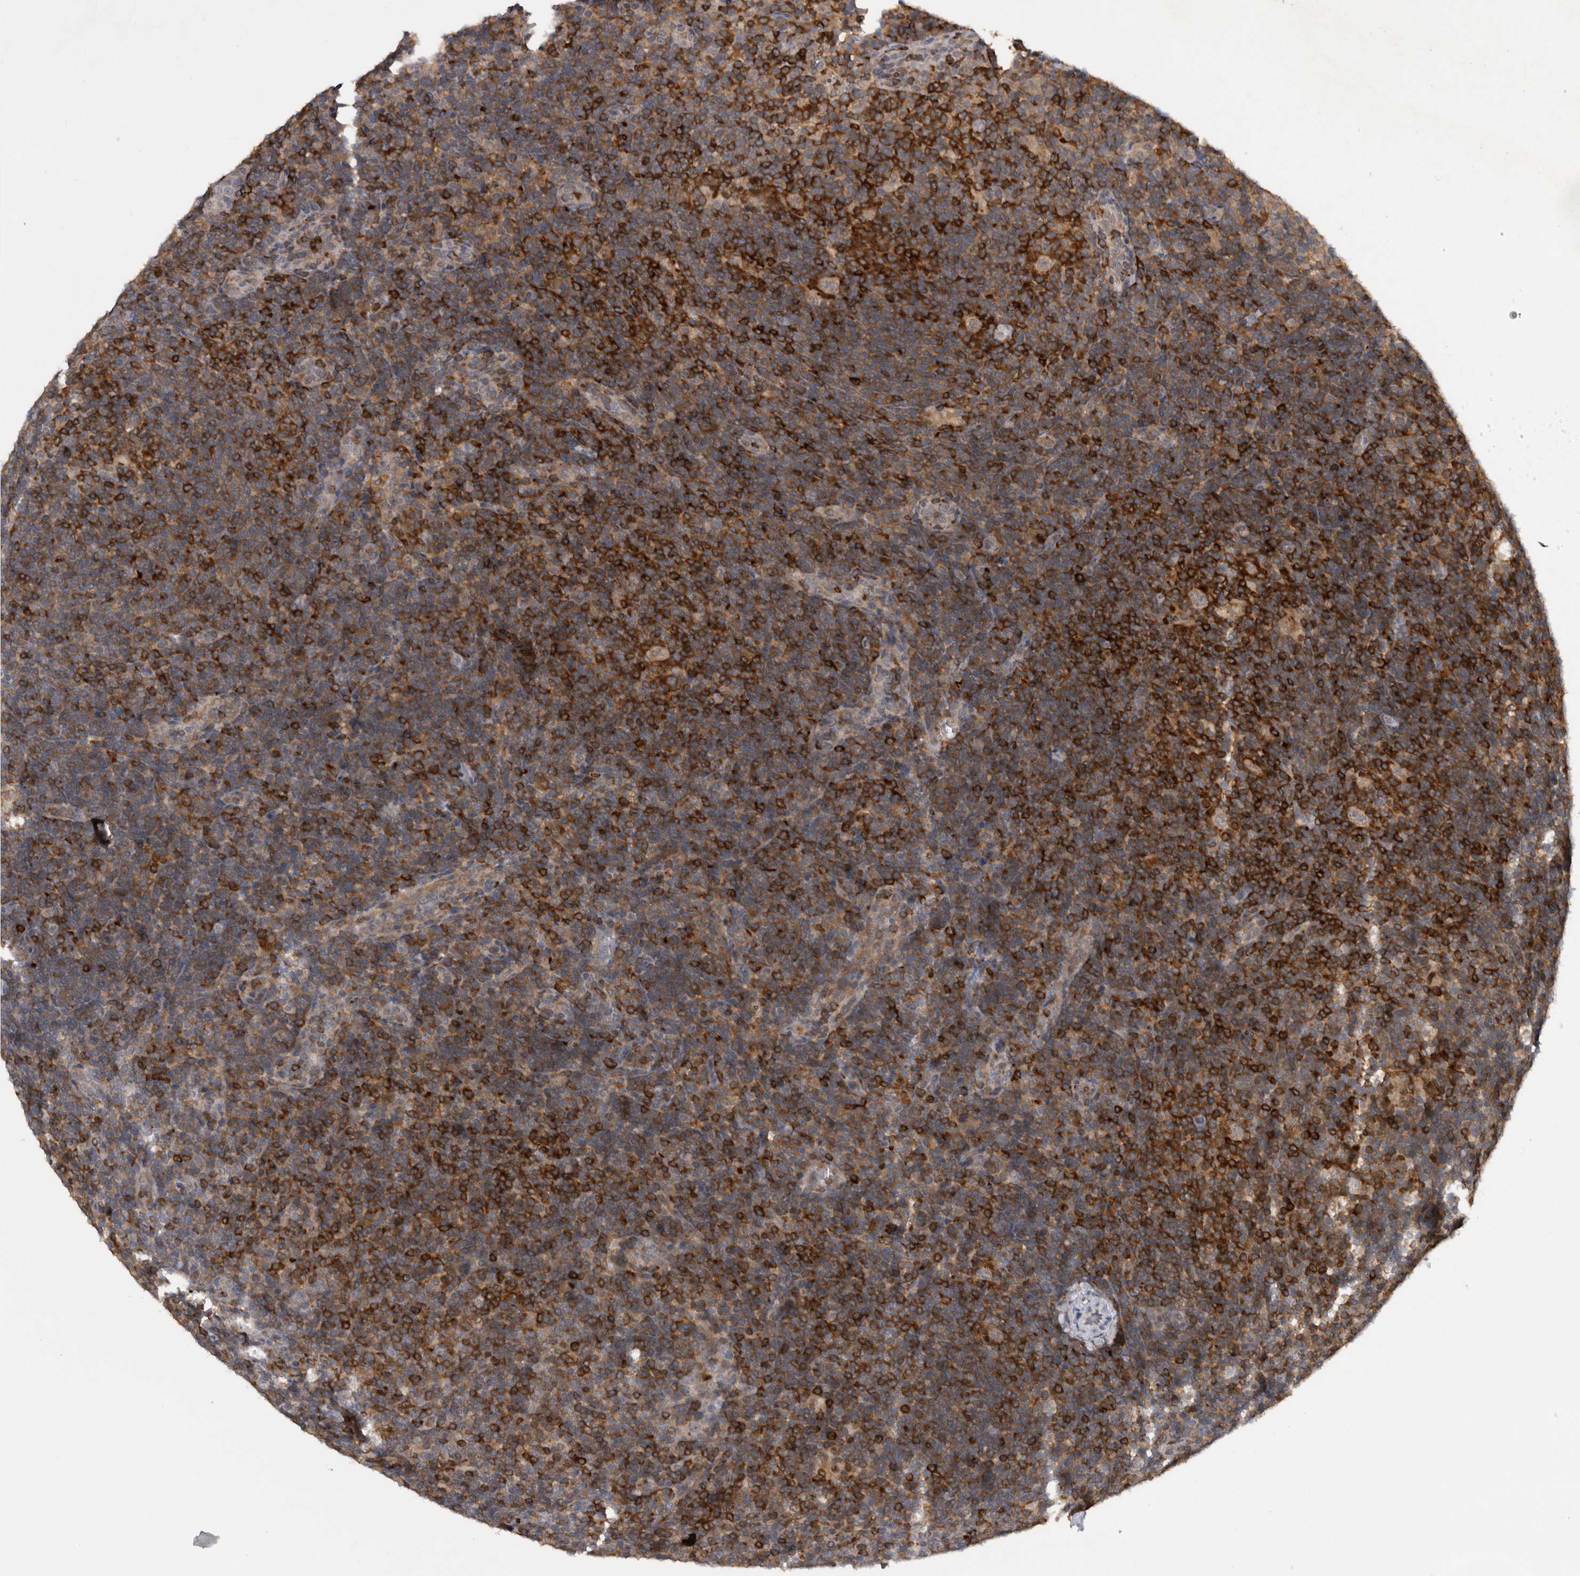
{"staining": {"intensity": "weak", "quantity": ">75%", "location": "cytoplasmic/membranous"}, "tissue": "lymphoma", "cell_type": "Tumor cells", "image_type": "cancer", "snomed": [{"axis": "morphology", "description": "Hodgkin's disease, NOS"}, {"axis": "topography", "description": "Lymph node"}], "caption": "An IHC histopathology image of tumor tissue is shown. Protein staining in brown highlights weak cytoplasmic/membranous positivity in Hodgkin's disease within tumor cells. (Brightfield microscopy of DAB IHC at high magnification).", "gene": "NFATC2", "patient": {"sex": "female", "age": 57}}